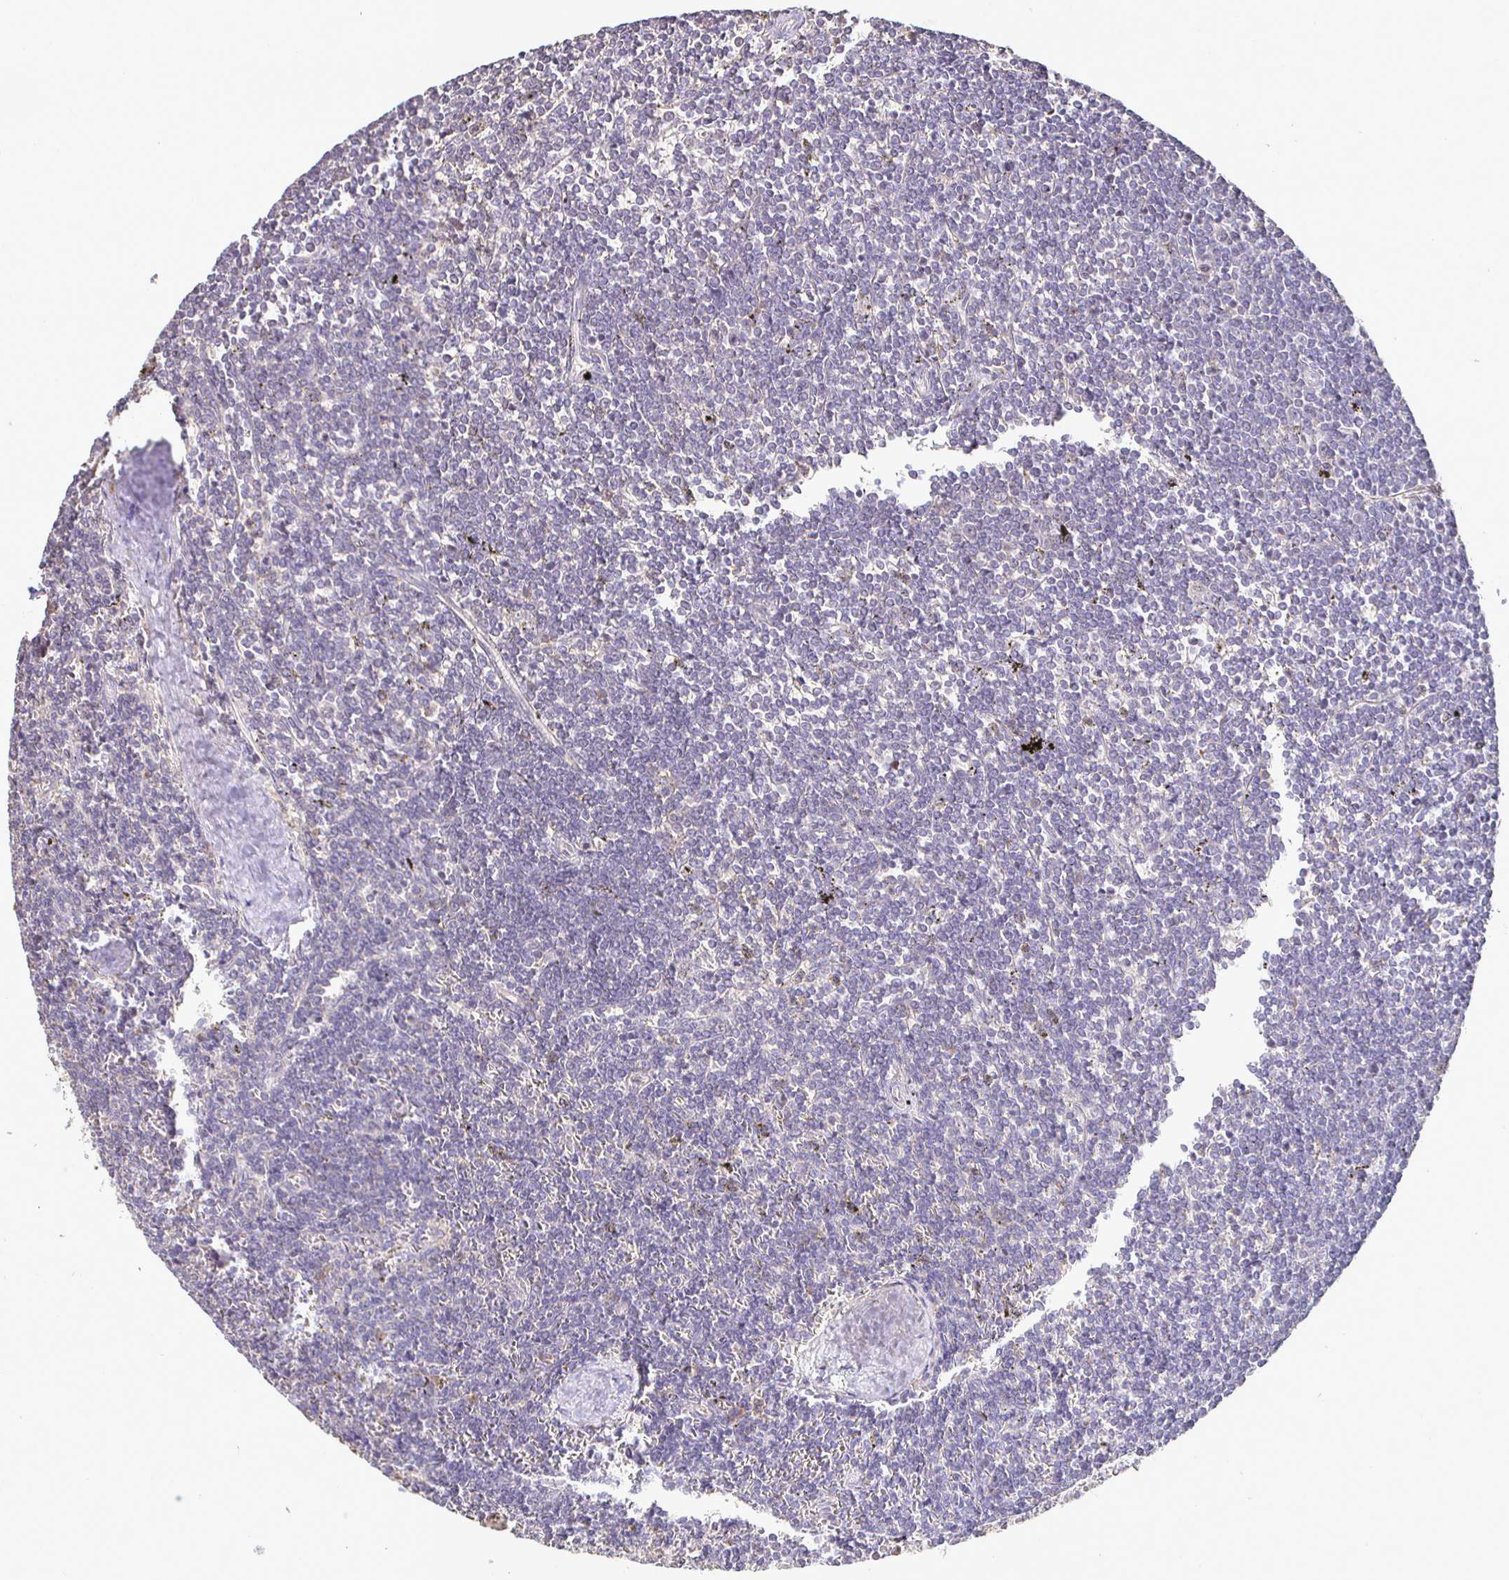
{"staining": {"intensity": "negative", "quantity": "none", "location": "none"}, "tissue": "lymphoma", "cell_type": "Tumor cells", "image_type": "cancer", "snomed": [{"axis": "morphology", "description": "Malignant lymphoma, non-Hodgkin's type, Low grade"}, {"axis": "topography", "description": "Spleen"}], "caption": "Human lymphoma stained for a protein using IHC reveals no positivity in tumor cells.", "gene": "SIRPA", "patient": {"sex": "male", "age": 78}}